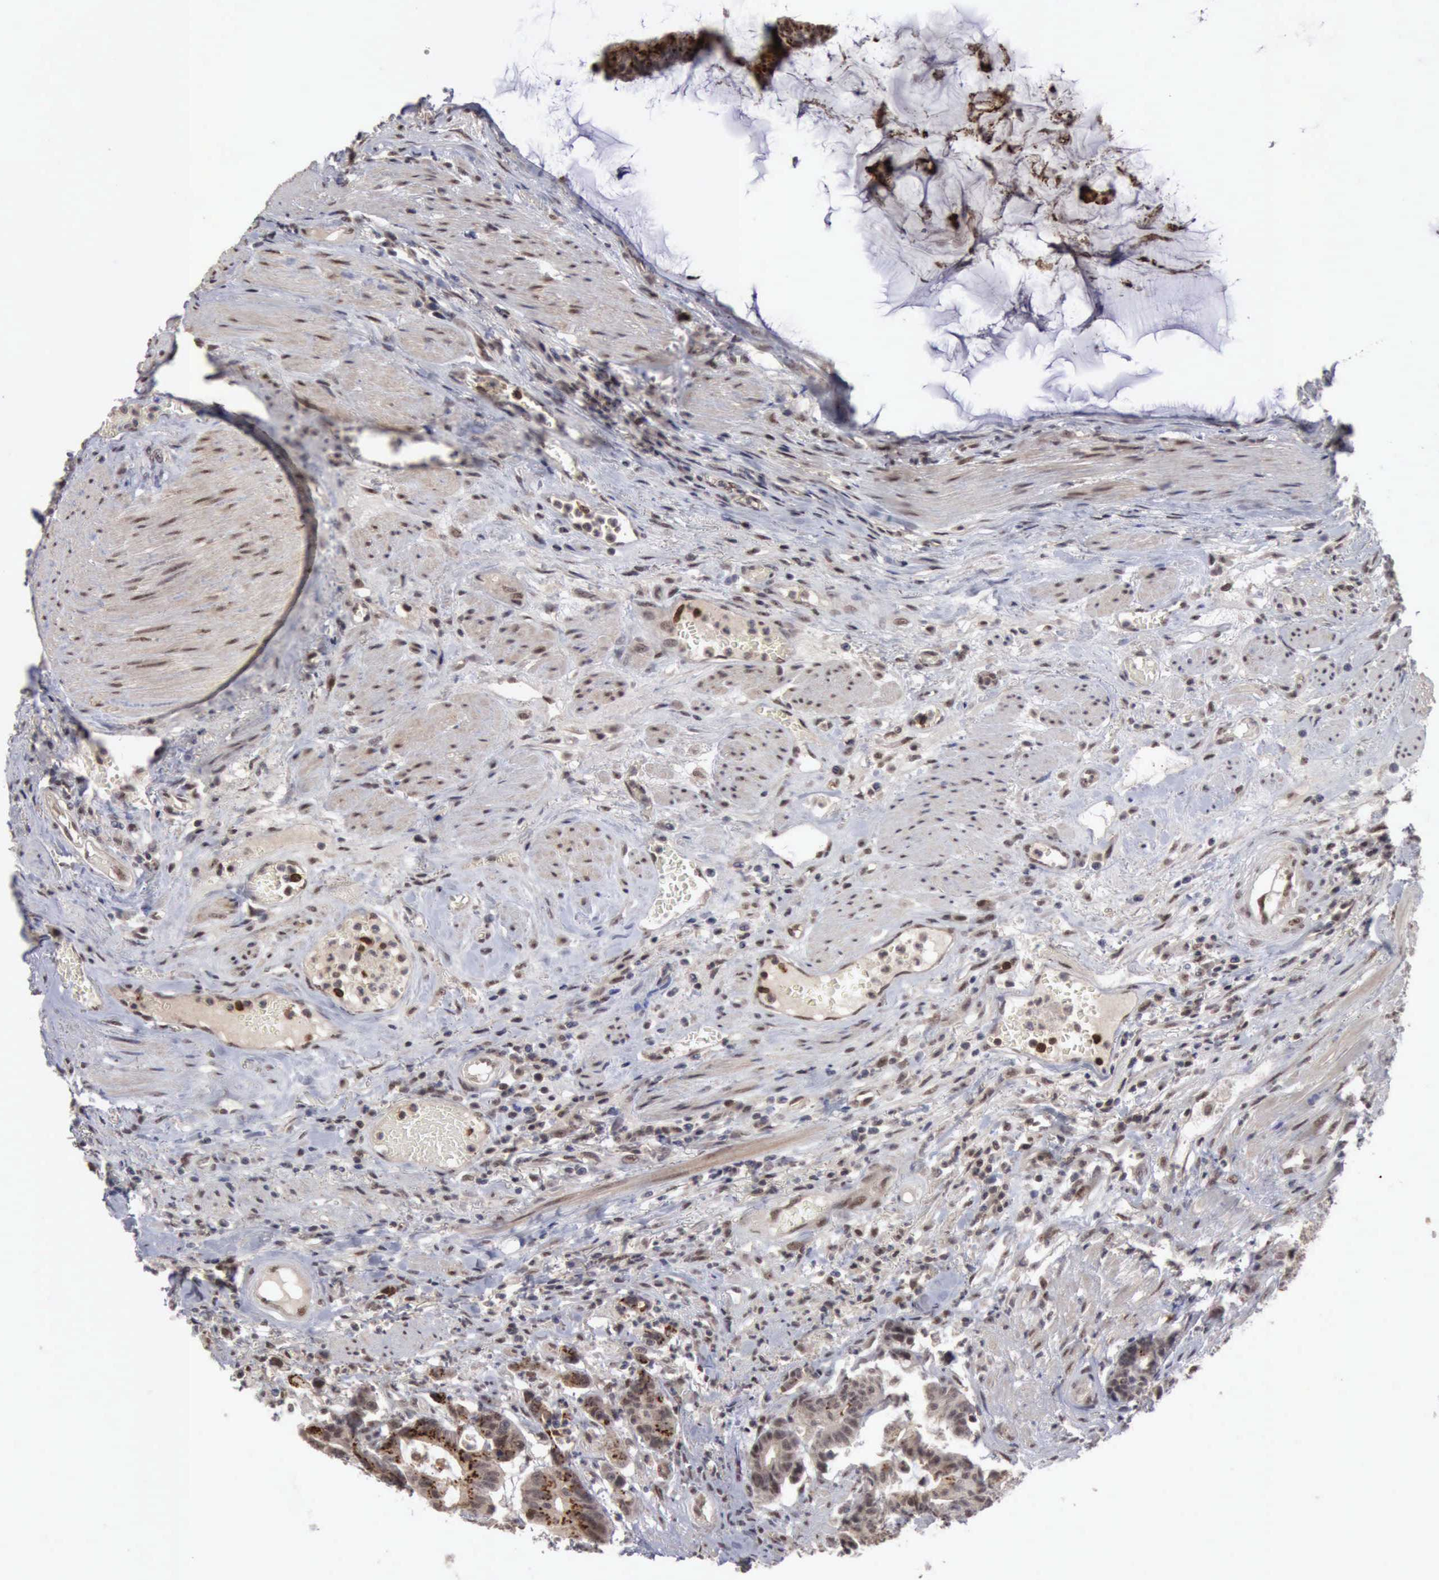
{"staining": {"intensity": "moderate", "quantity": "25%-75%", "location": "cytoplasmic/membranous"}, "tissue": "colorectal cancer", "cell_type": "Tumor cells", "image_type": "cancer", "snomed": [{"axis": "morphology", "description": "Adenocarcinoma, NOS"}, {"axis": "topography", "description": "Colon"}], "caption": "Brown immunohistochemical staining in adenocarcinoma (colorectal) shows moderate cytoplasmic/membranous positivity in approximately 25%-75% of tumor cells.", "gene": "CDKN2A", "patient": {"sex": "female", "age": 84}}